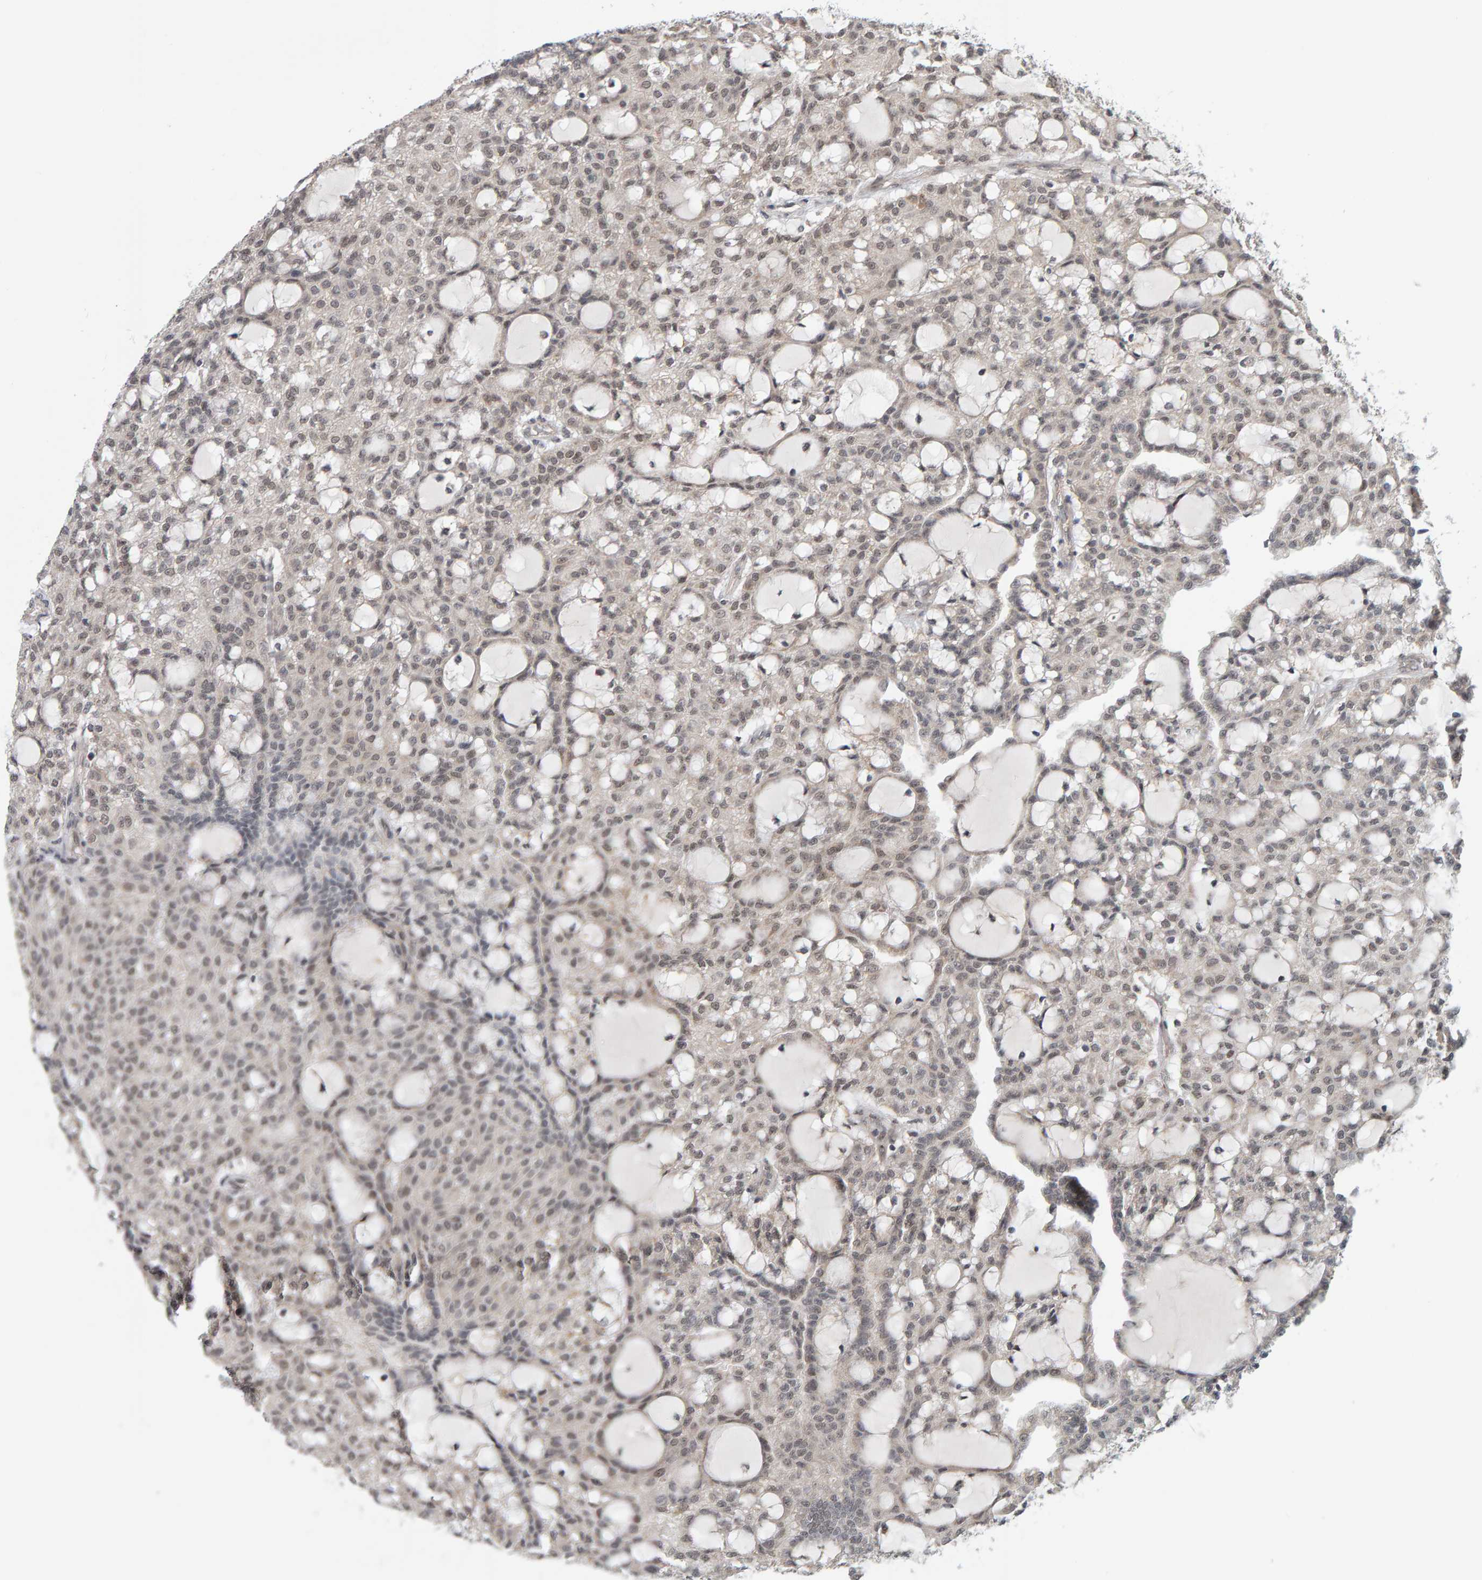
{"staining": {"intensity": "weak", "quantity": "25%-75%", "location": "nuclear"}, "tissue": "renal cancer", "cell_type": "Tumor cells", "image_type": "cancer", "snomed": [{"axis": "morphology", "description": "Adenocarcinoma, NOS"}, {"axis": "topography", "description": "Kidney"}], "caption": "Brown immunohistochemical staining in renal adenocarcinoma shows weak nuclear staining in approximately 25%-75% of tumor cells. (DAB (3,3'-diaminobenzidine) IHC with brightfield microscopy, high magnification).", "gene": "DAP3", "patient": {"sex": "male", "age": 63}}